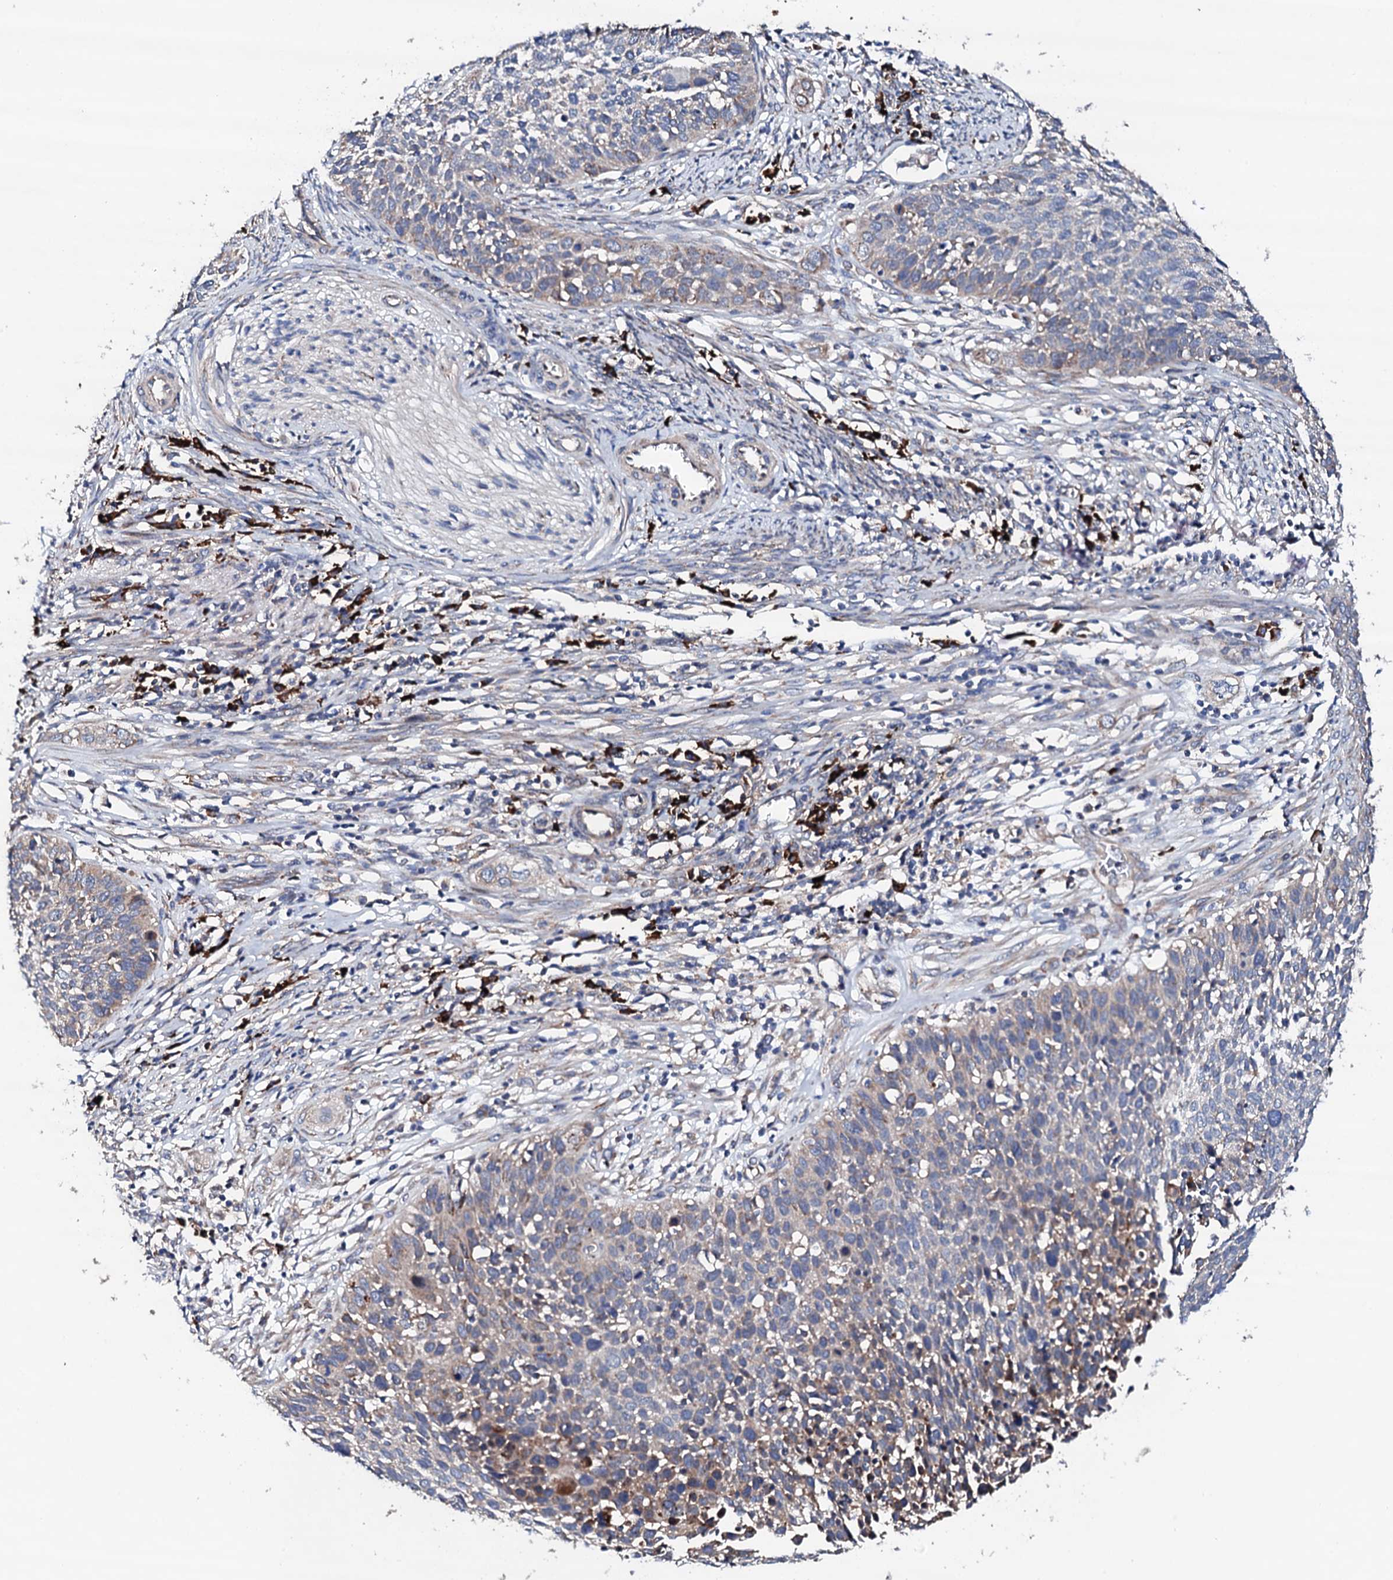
{"staining": {"intensity": "weak", "quantity": "<25%", "location": "cytoplasmic/membranous"}, "tissue": "cervical cancer", "cell_type": "Tumor cells", "image_type": "cancer", "snomed": [{"axis": "morphology", "description": "Squamous cell carcinoma, NOS"}, {"axis": "topography", "description": "Cervix"}], "caption": "Histopathology image shows no protein expression in tumor cells of cervical cancer (squamous cell carcinoma) tissue.", "gene": "LIPT2", "patient": {"sex": "female", "age": 34}}